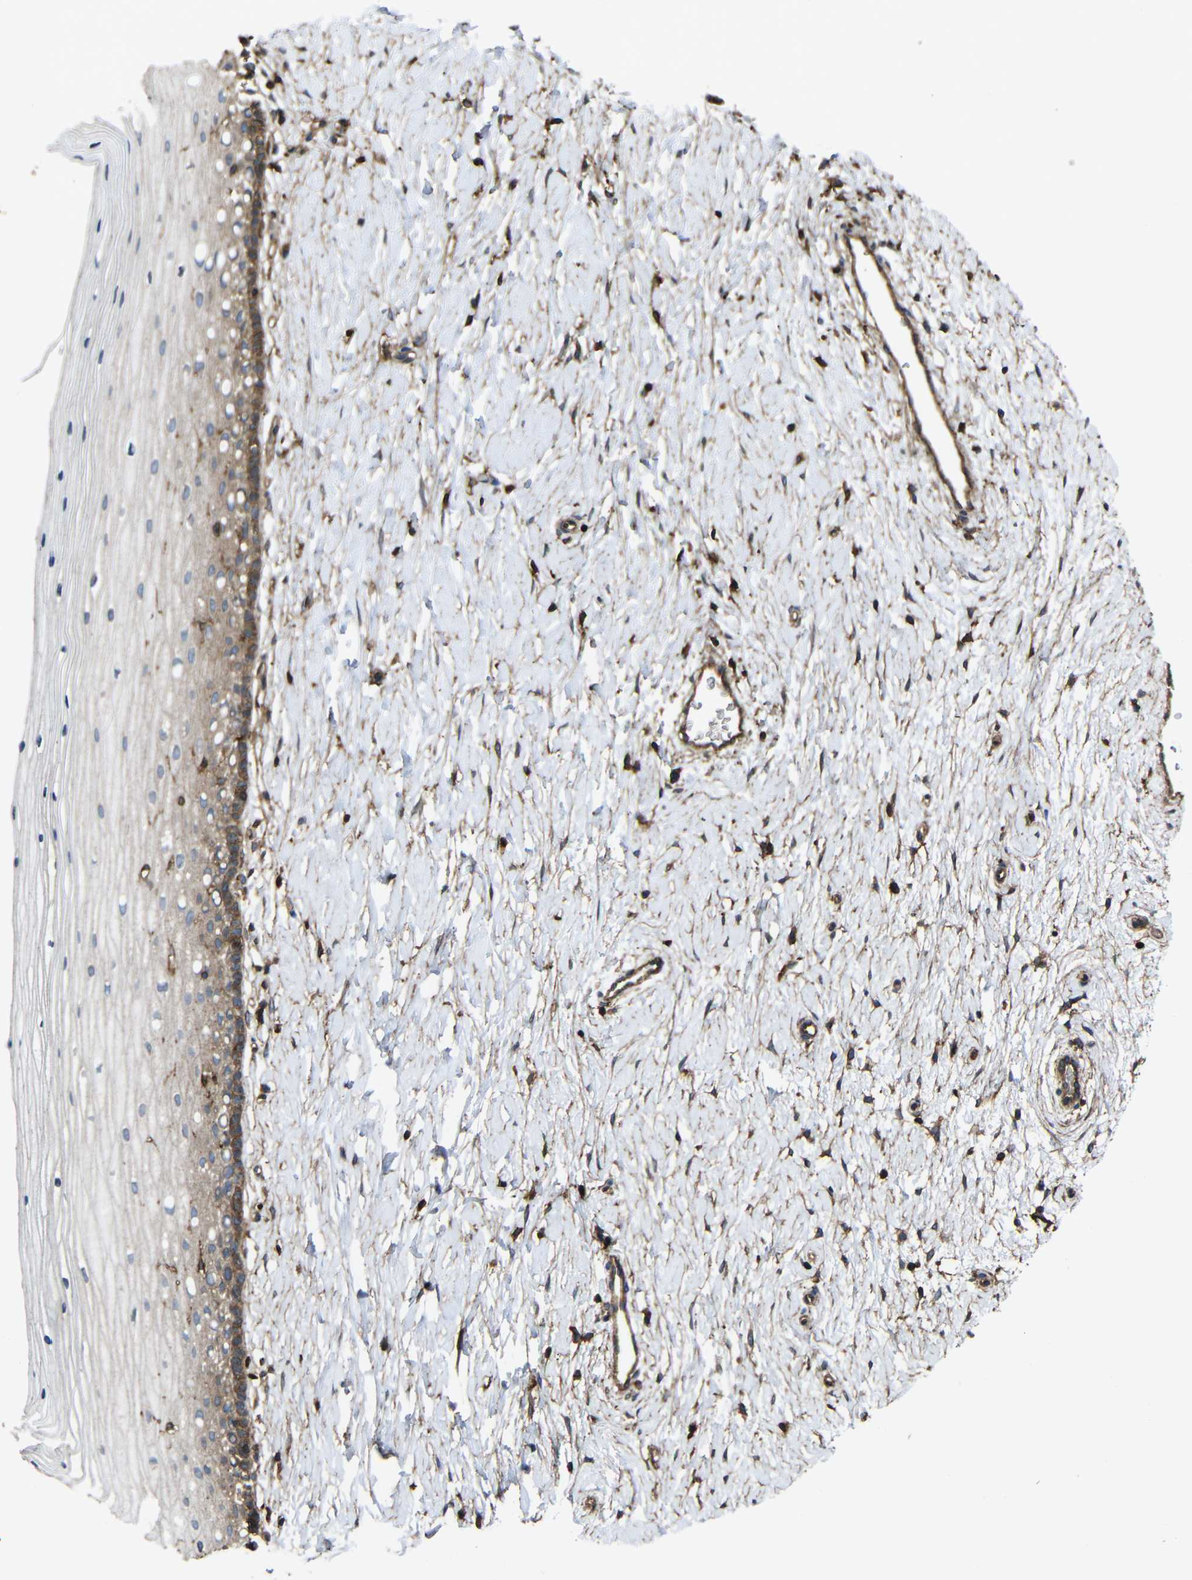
{"staining": {"intensity": "weak", "quantity": "<25%", "location": "cytoplasmic/membranous"}, "tissue": "cervix", "cell_type": "Glandular cells", "image_type": "normal", "snomed": [{"axis": "morphology", "description": "Normal tissue, NOS"}, {"axis": "topography", "description": "Cervix"}], "caption": "Immunohistochemistry micrograph of normal cervix: cervix stained with DAB (3,3'-diaminobenzidine) displays no significant protein positivity in glandular cells.", "gene": "TREM2", "patient": {"sex": "female", "age": 39}}